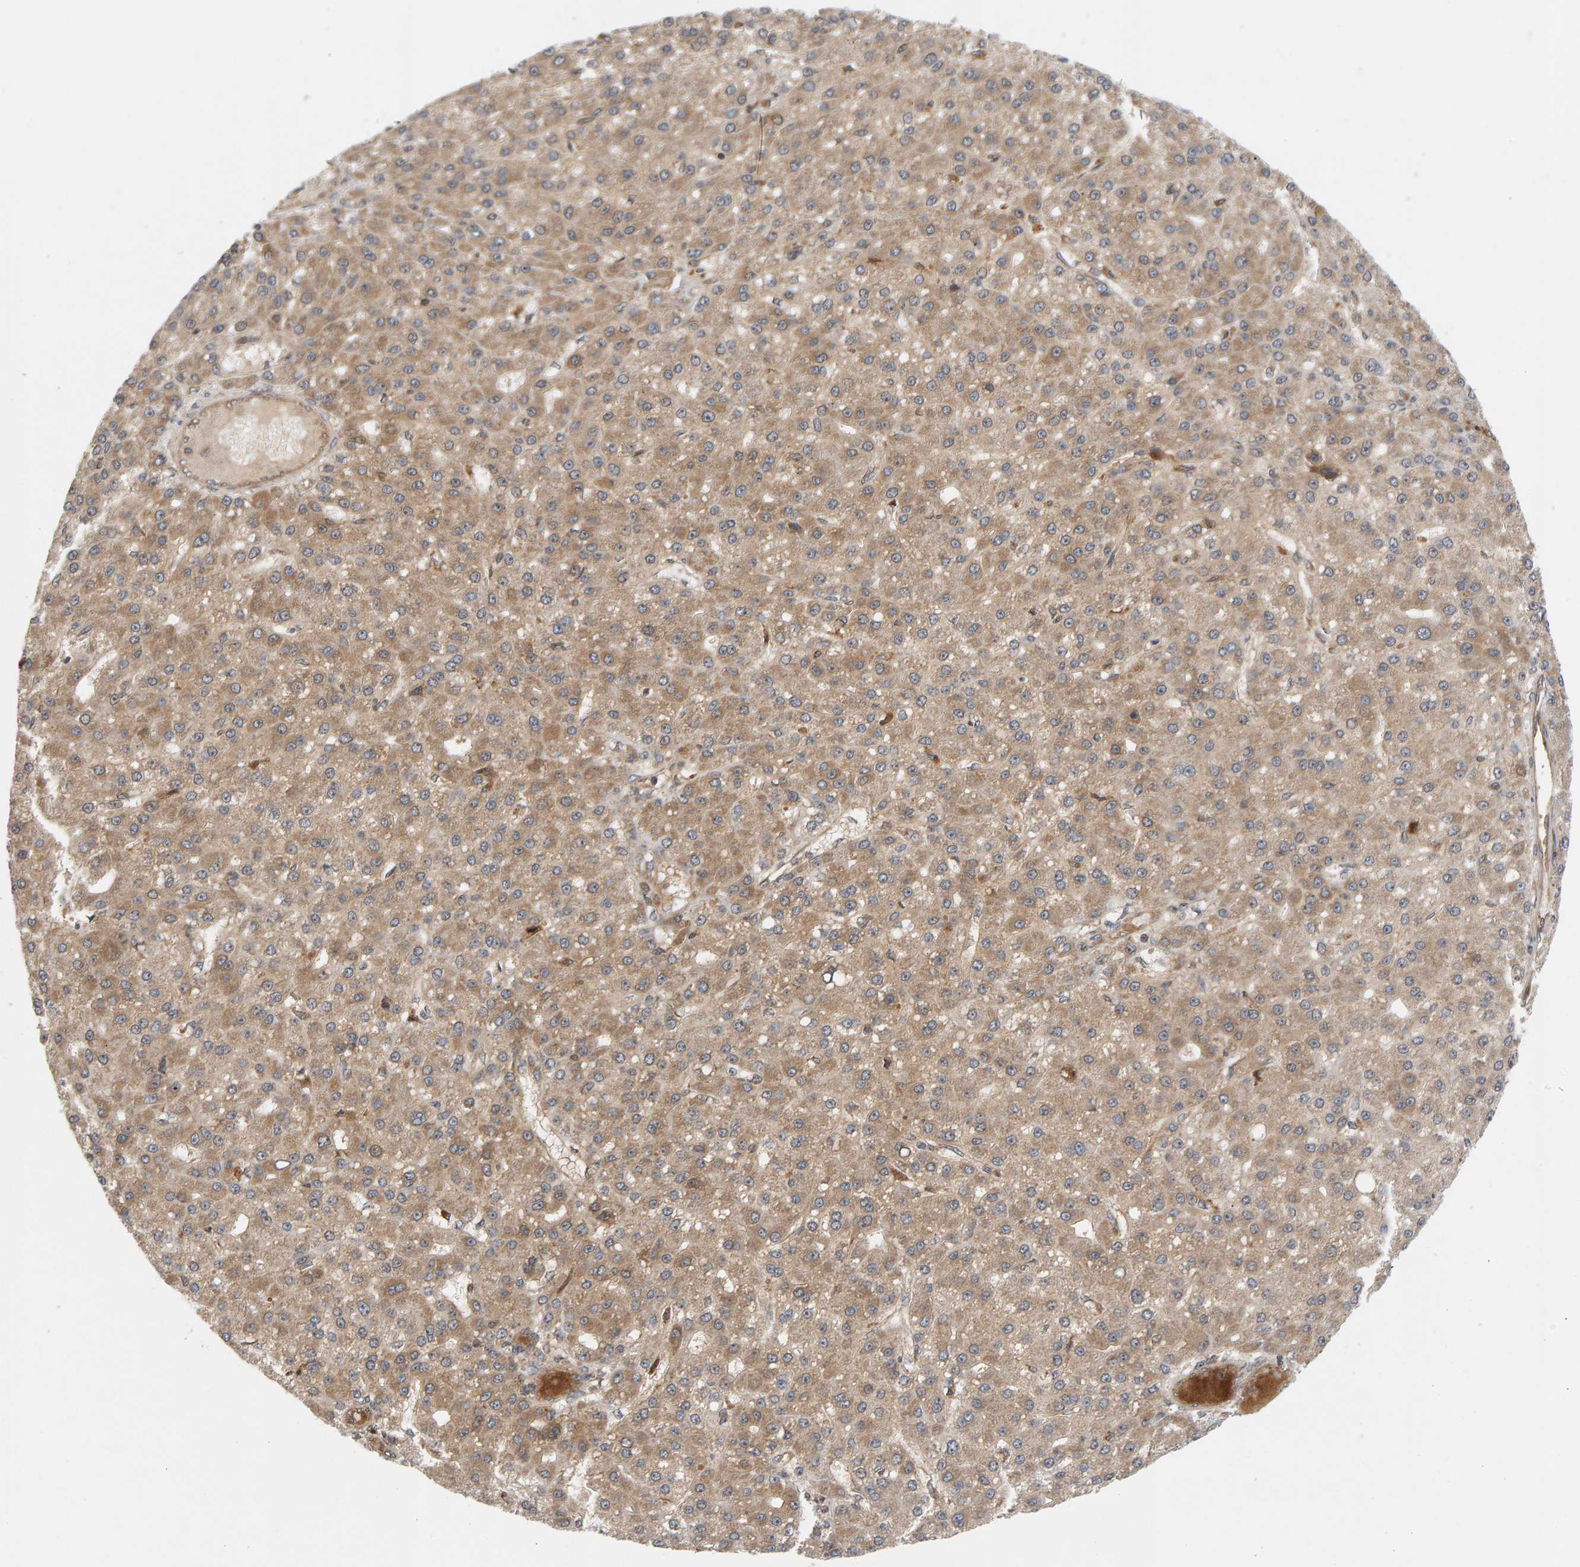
{"staining": {"intensity": "moderate", "quantity": ">75%", "location": "cytoplasmic/membranous"}, "tissue": "liver cancer", "cell_type": "Tumor cells", "image_type": "cancer", "snomed": [{"axis": "morphology", "description": "Carcinoma, Hepatocellular, NOS"}, {"axis": "topography", "description": "Liver"}], "caption": "IHC histopathology image of neoplastic tissue: liver cancer stained using IHC demonstrates medium levels of moderate protein expression localized specifically in the cytoplasmic/membranous of tumor cells, appearing as a cytoplasmic/membranous brown color.", "gene": "BAHCC1", "patient": {"sex": "male", "age": 67}}